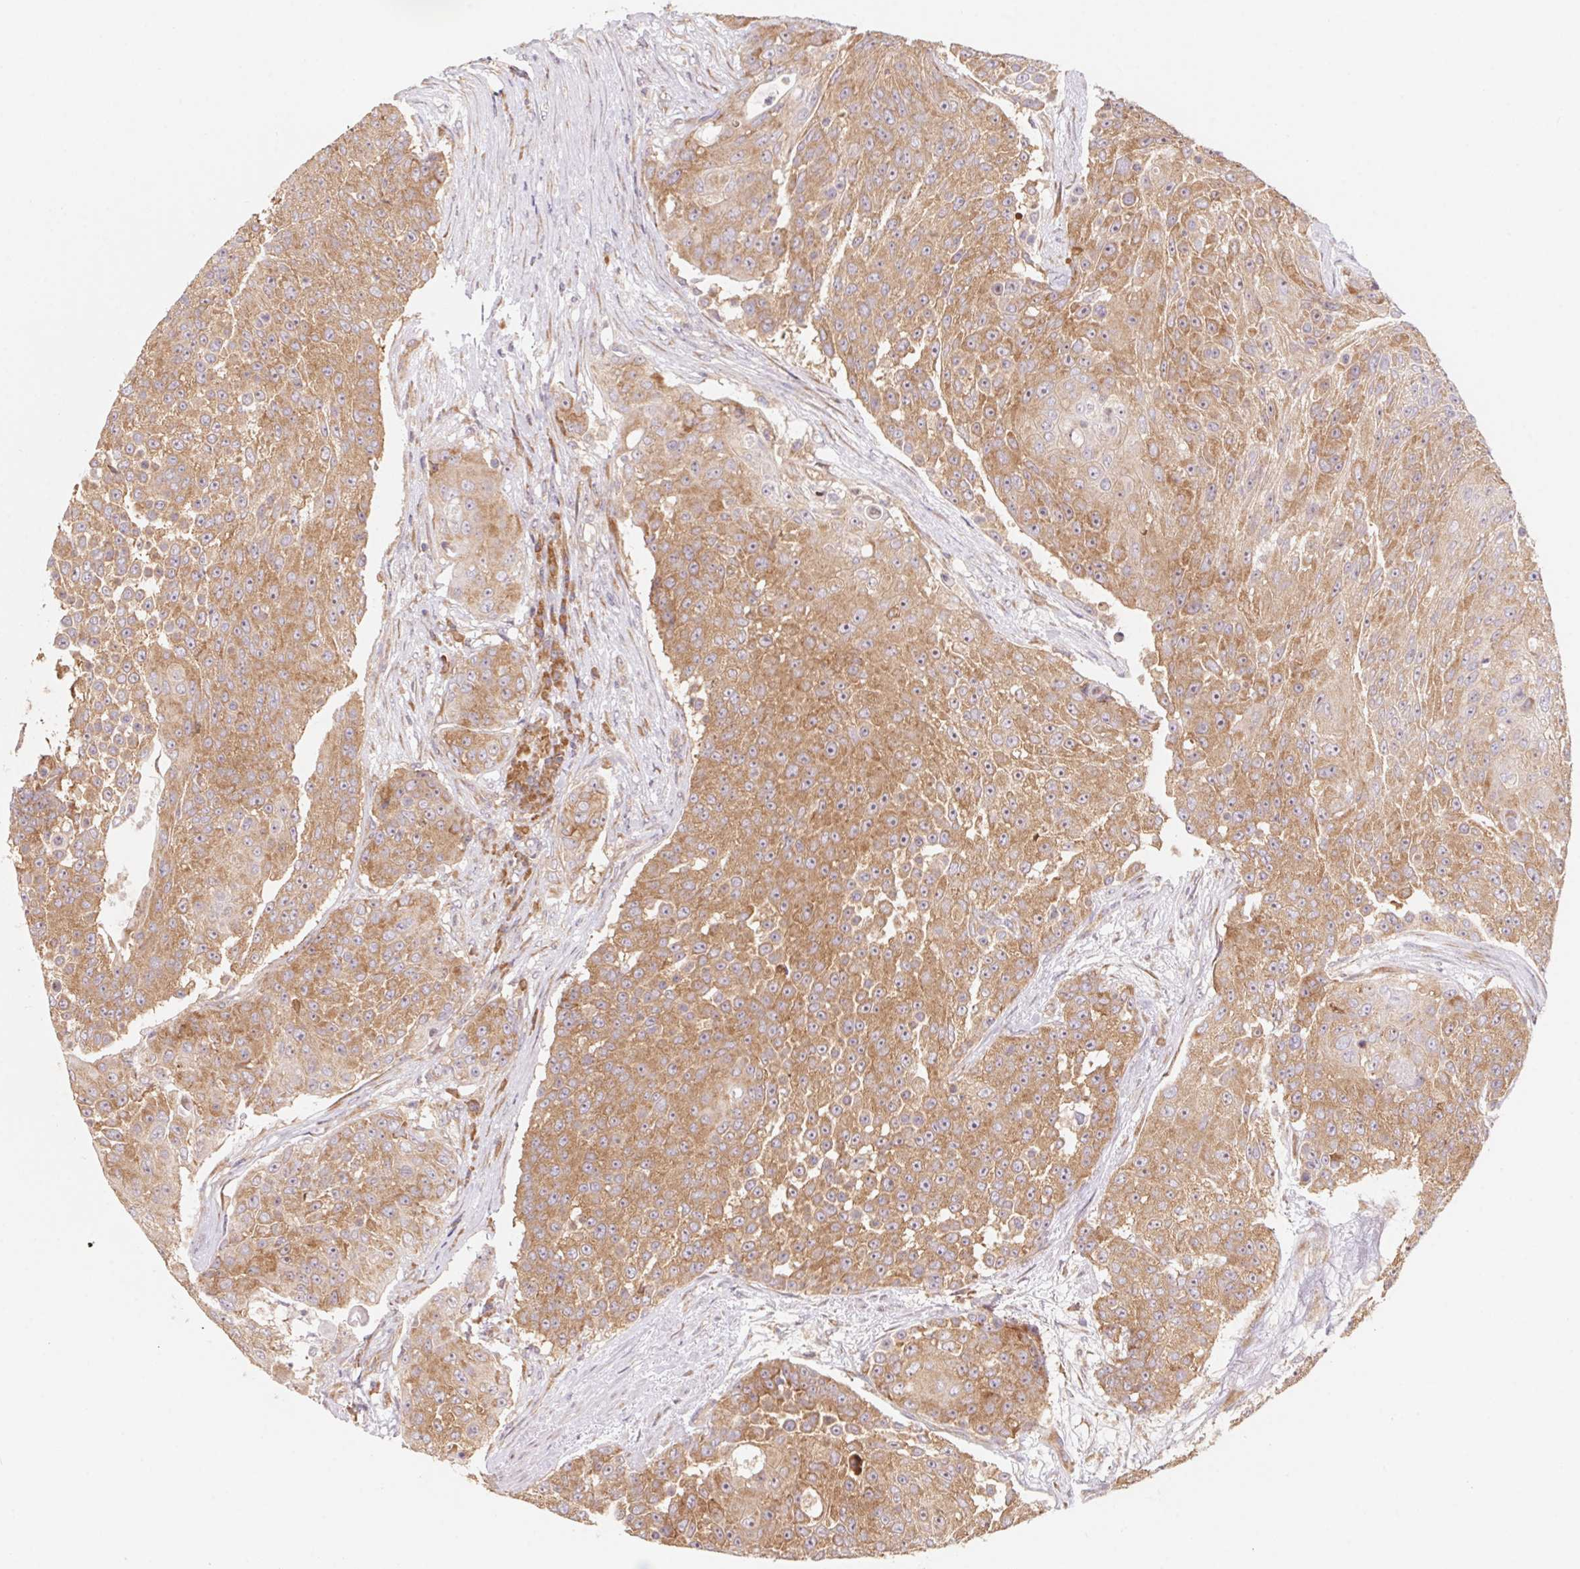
{"staining": {"intensity": "moderate", "quantity": ">75%", "location": "cytoplasmic/membranous"}, "tissue": "urothelial cancer", "cell_type": "Tumor cells", "image_type": "cancer", "snomed": [{"axis": "morphology", "description": "Urothelial carcinoma, High grade"}, {"axis": "topography", "description": "Urinary bladder"}], "caption": "Immunohistochemistry histopathology image of urothelial cancer stained for a protein (brown), which exhibits medium levels of moderate cytoplasmic/membranous expression in approximately >75% of tumor cells.", "gene": "RPL27A", "patient": {"sex": "female", "age": 63}}